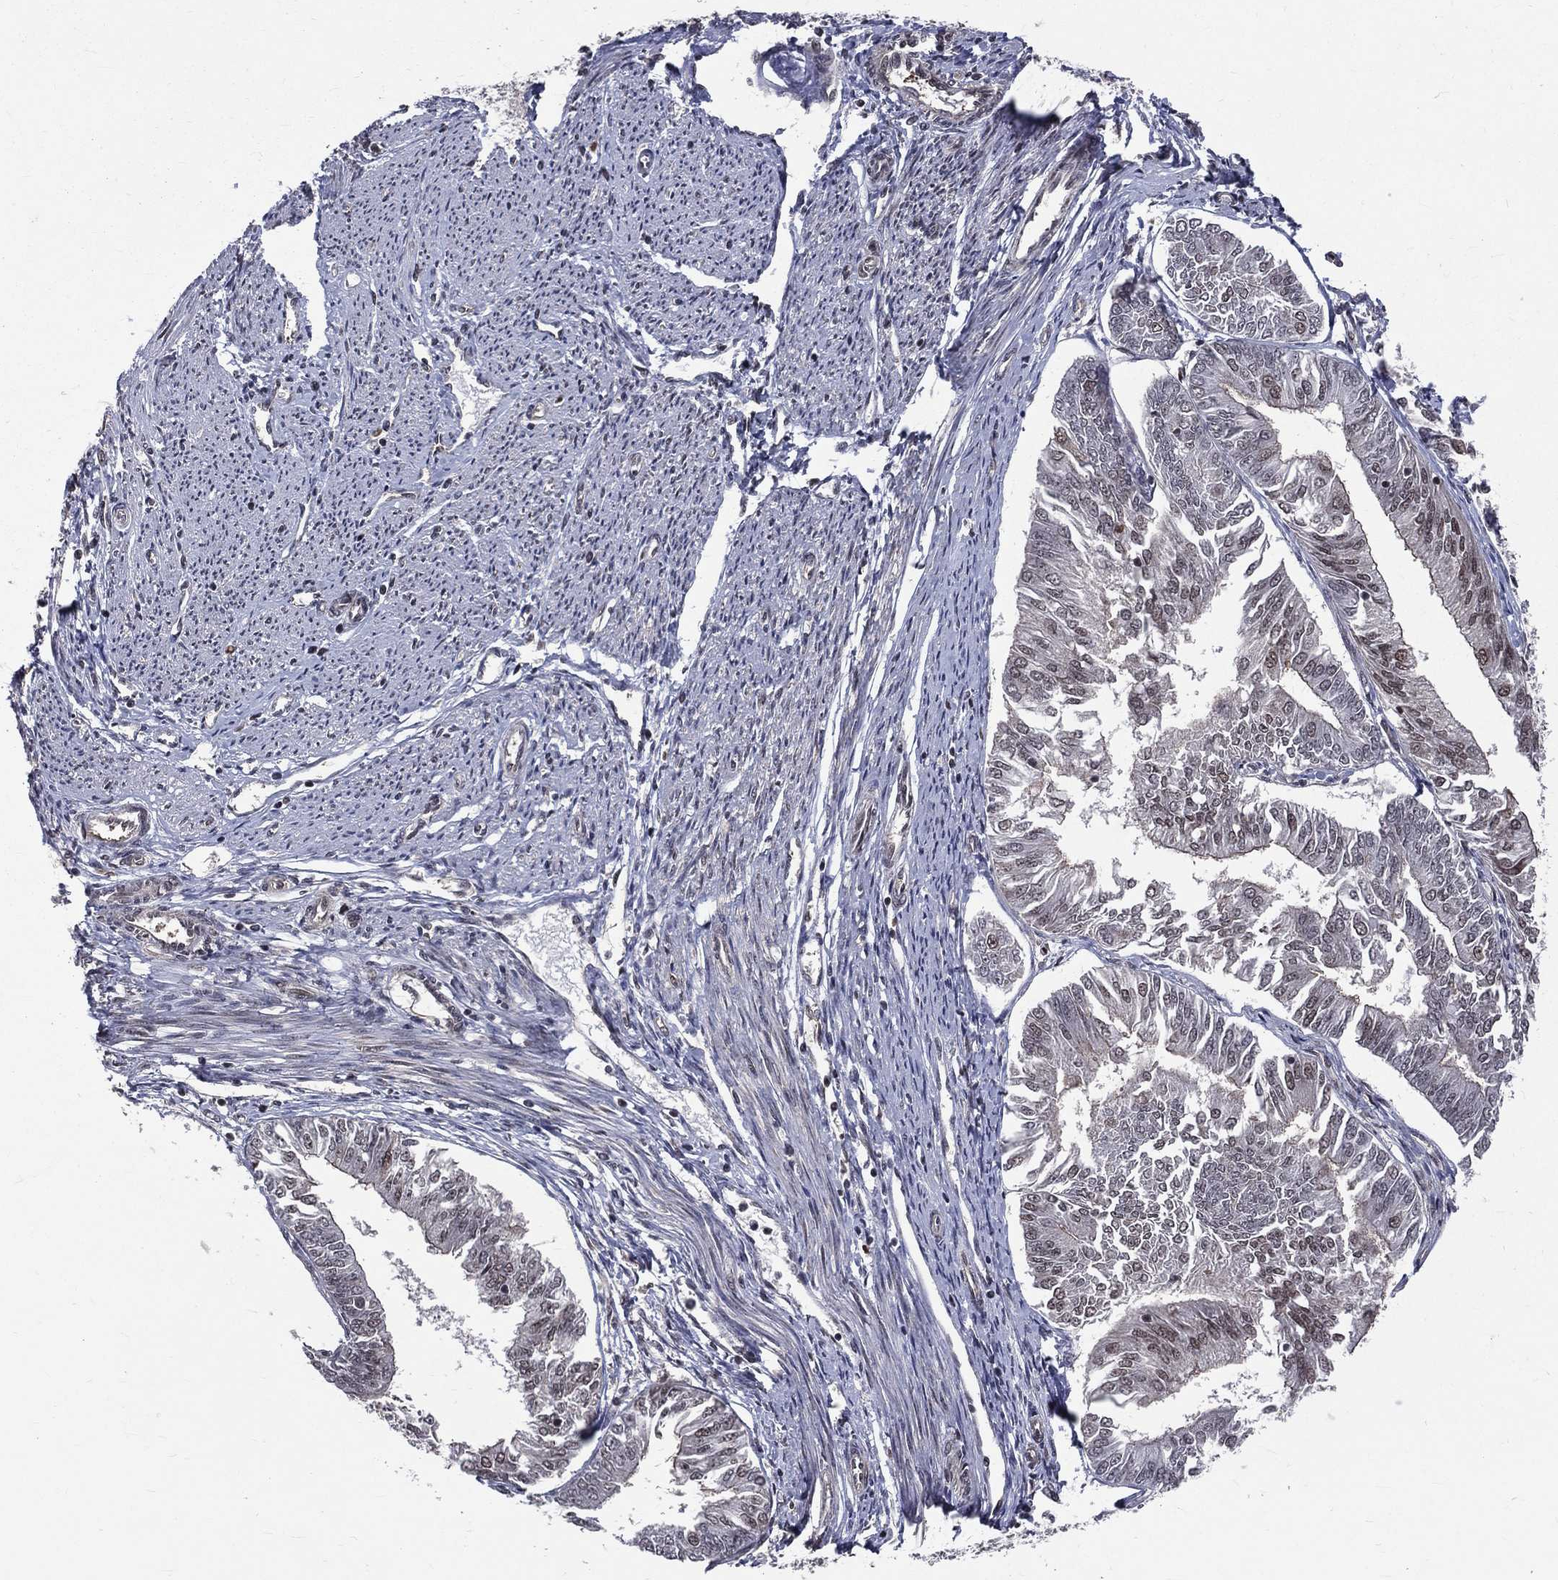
{"staining": {"intensity": "moderate", "quantity": "<25%", "location": "nuclear"}, "tissue": "endometrial cancer", "cell_type": "Tumor cells", "image_type": "cancer", "snomed": [{"axis": "morphology", "description": "Adenocarcinoma, NOS"}, {"axis": "topography", "description": "Endometrium"}], "caption": "Immunohistochemical staining of human adenocarcinoma (endometrial) exhibits low levels of moderate nuclear protein staining in approximately <25% of tumor cells.", "gene": "SMC3", "patient": {"sex": "female", "age": 58}}